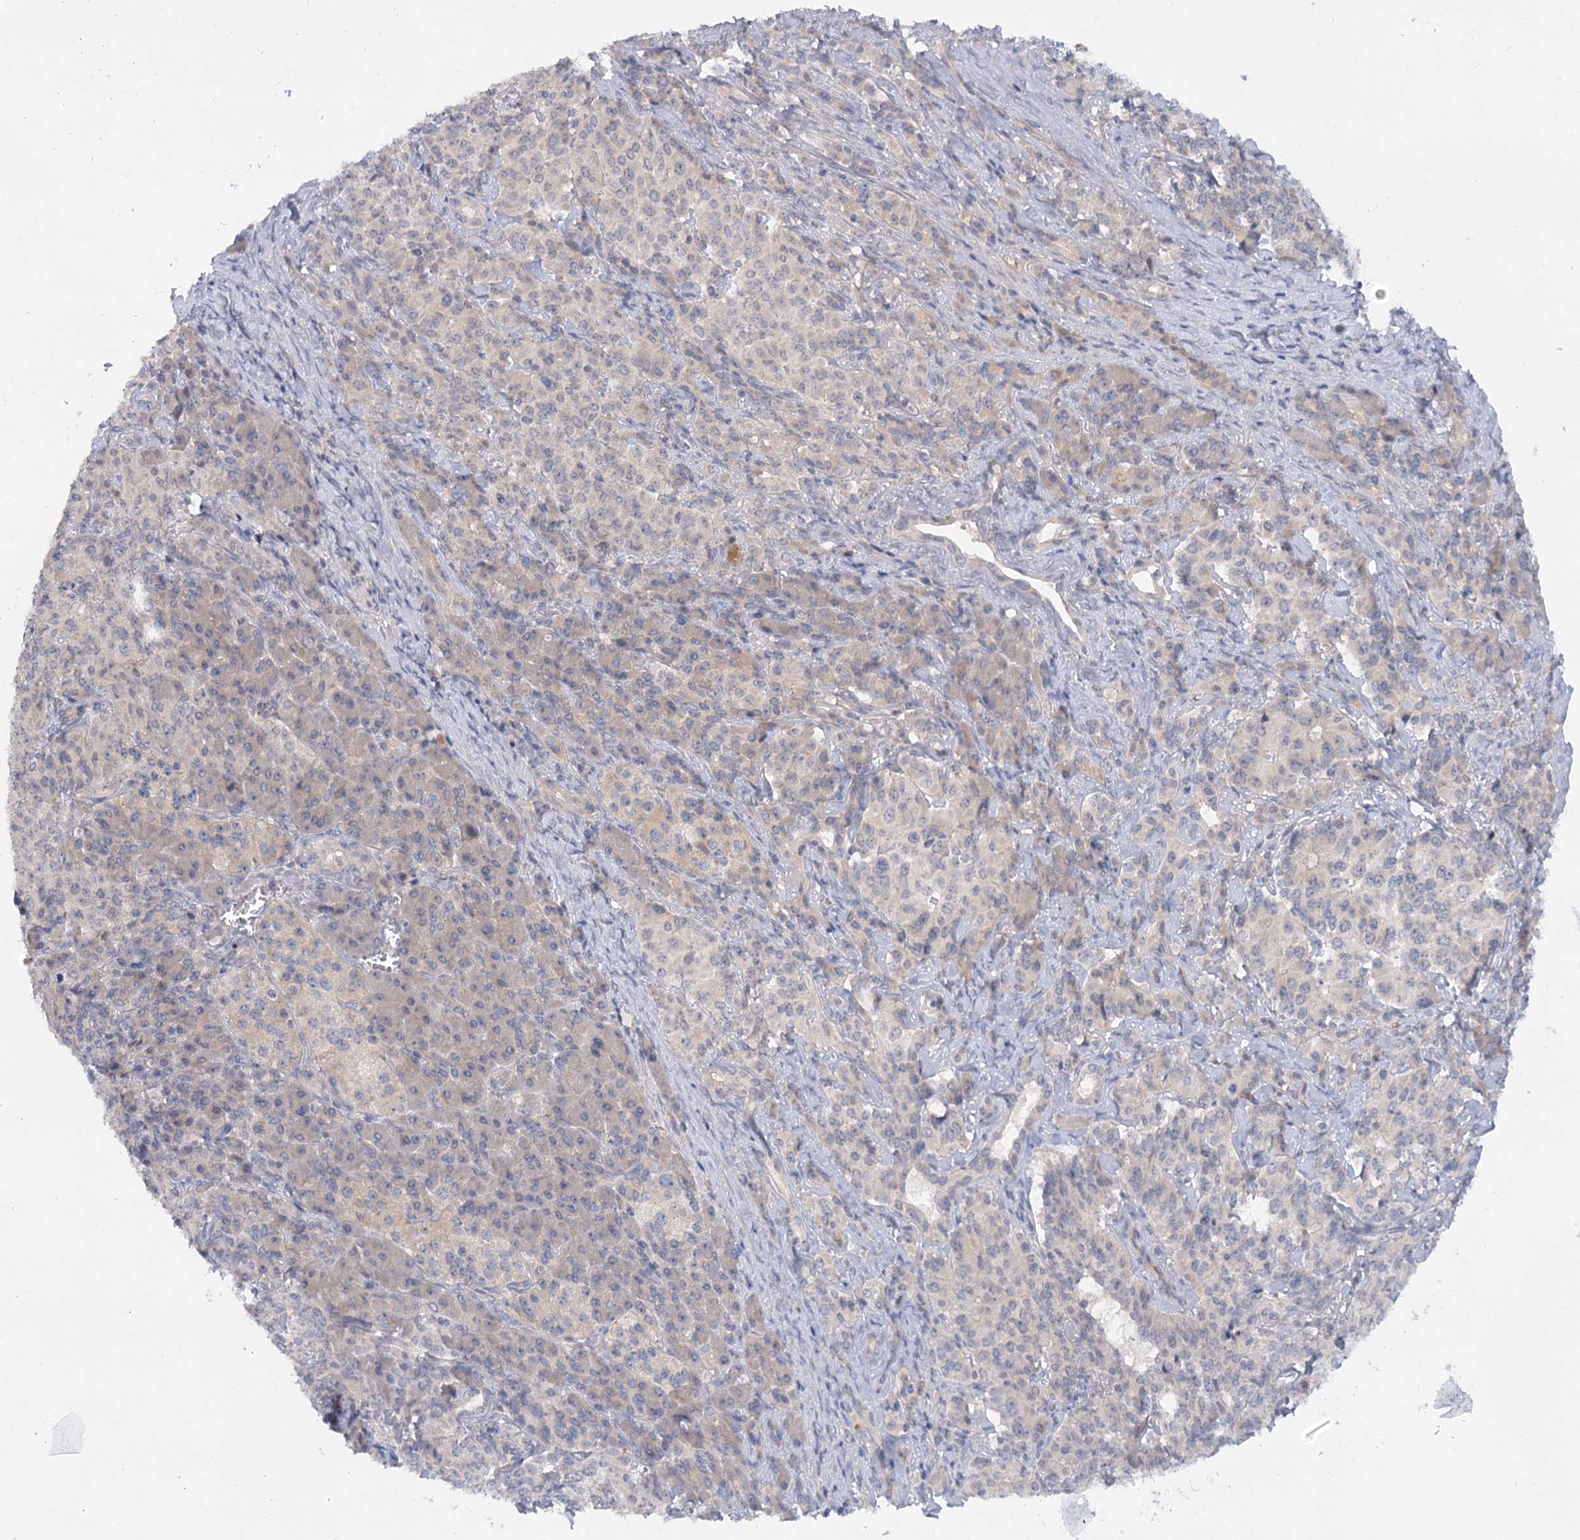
{"staining": {"intensity": "weak", "quantity": "<25%", "location": "cytoplasmic/membranous"}, "tissue": "pancreatic cancer", "cell_type": "Tumor cells", "image_type": "cancer", "snomed": [{"axis": "morphology", "description": "Adenocarcinoma, NOS"}, {"axis": "topography", "description": "Pancreas"}], "caption": "Human pancreatic adenocarcinoma stained for a protein using IHC demonstrates no positivity in tumor cells.", "gene": "EFHC2", "patient": {"sex": "female", "age": 74}}